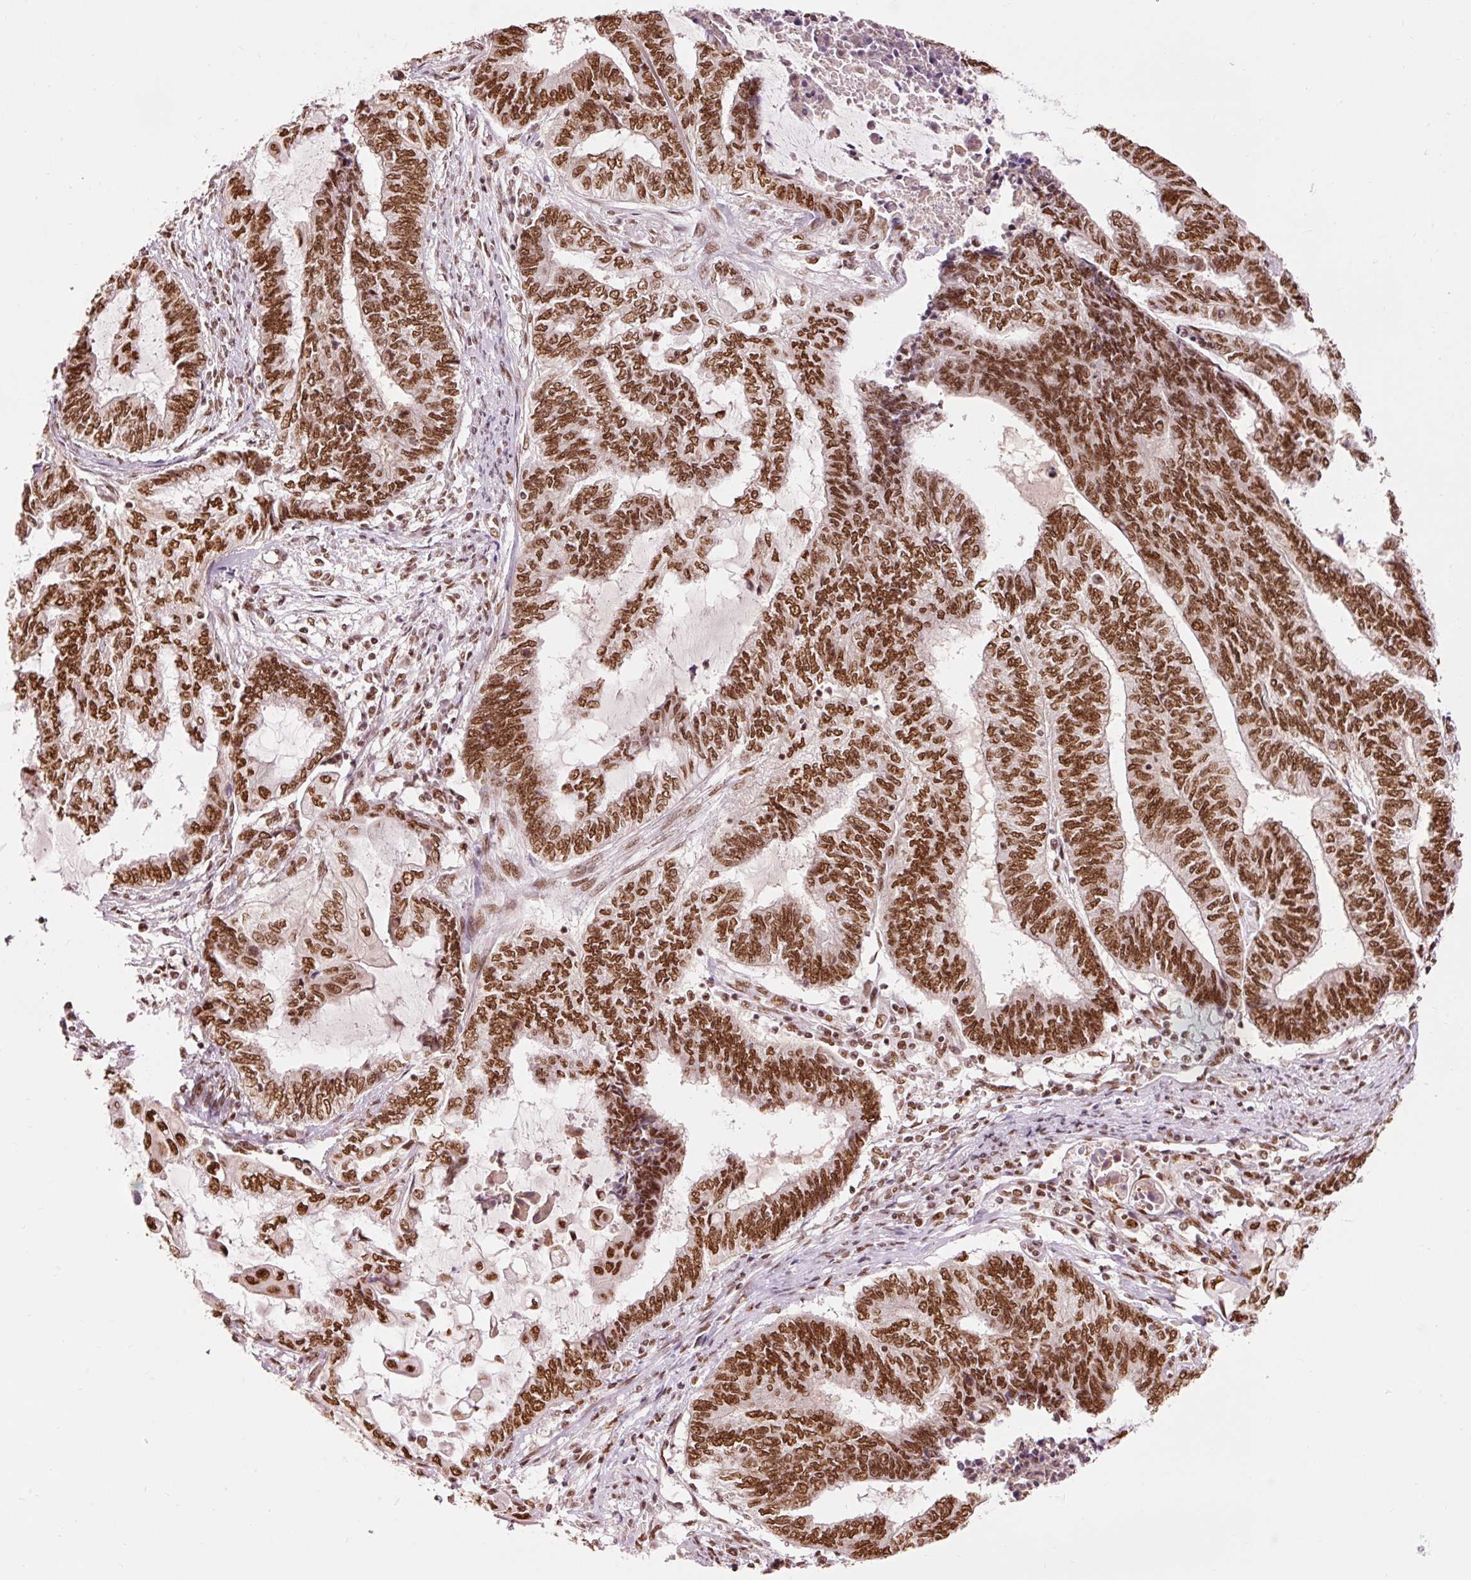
{"staining": {"intensity": "strong", "quantity": ">75%", "location": "nuclear"}, "tissue": "endometrial cancer", "cell_type": "Tumor cells", "image_type": "cancer", "snomed": [{"axis": "morphology", "description": "Adenocarcinoma, NOS"}, {"axis": "topography", "description": "Uterus"}, {"axis": "topography", "description": "Endometrium"}], "caption": "This micrograph reveals IHC staining of human endometrial adenocarcinoma, with high strong nuclear positivity in about >75% of tumor cells.", "gene": "ZBTB44", "patient": {"sex": "female", "age": 70}}